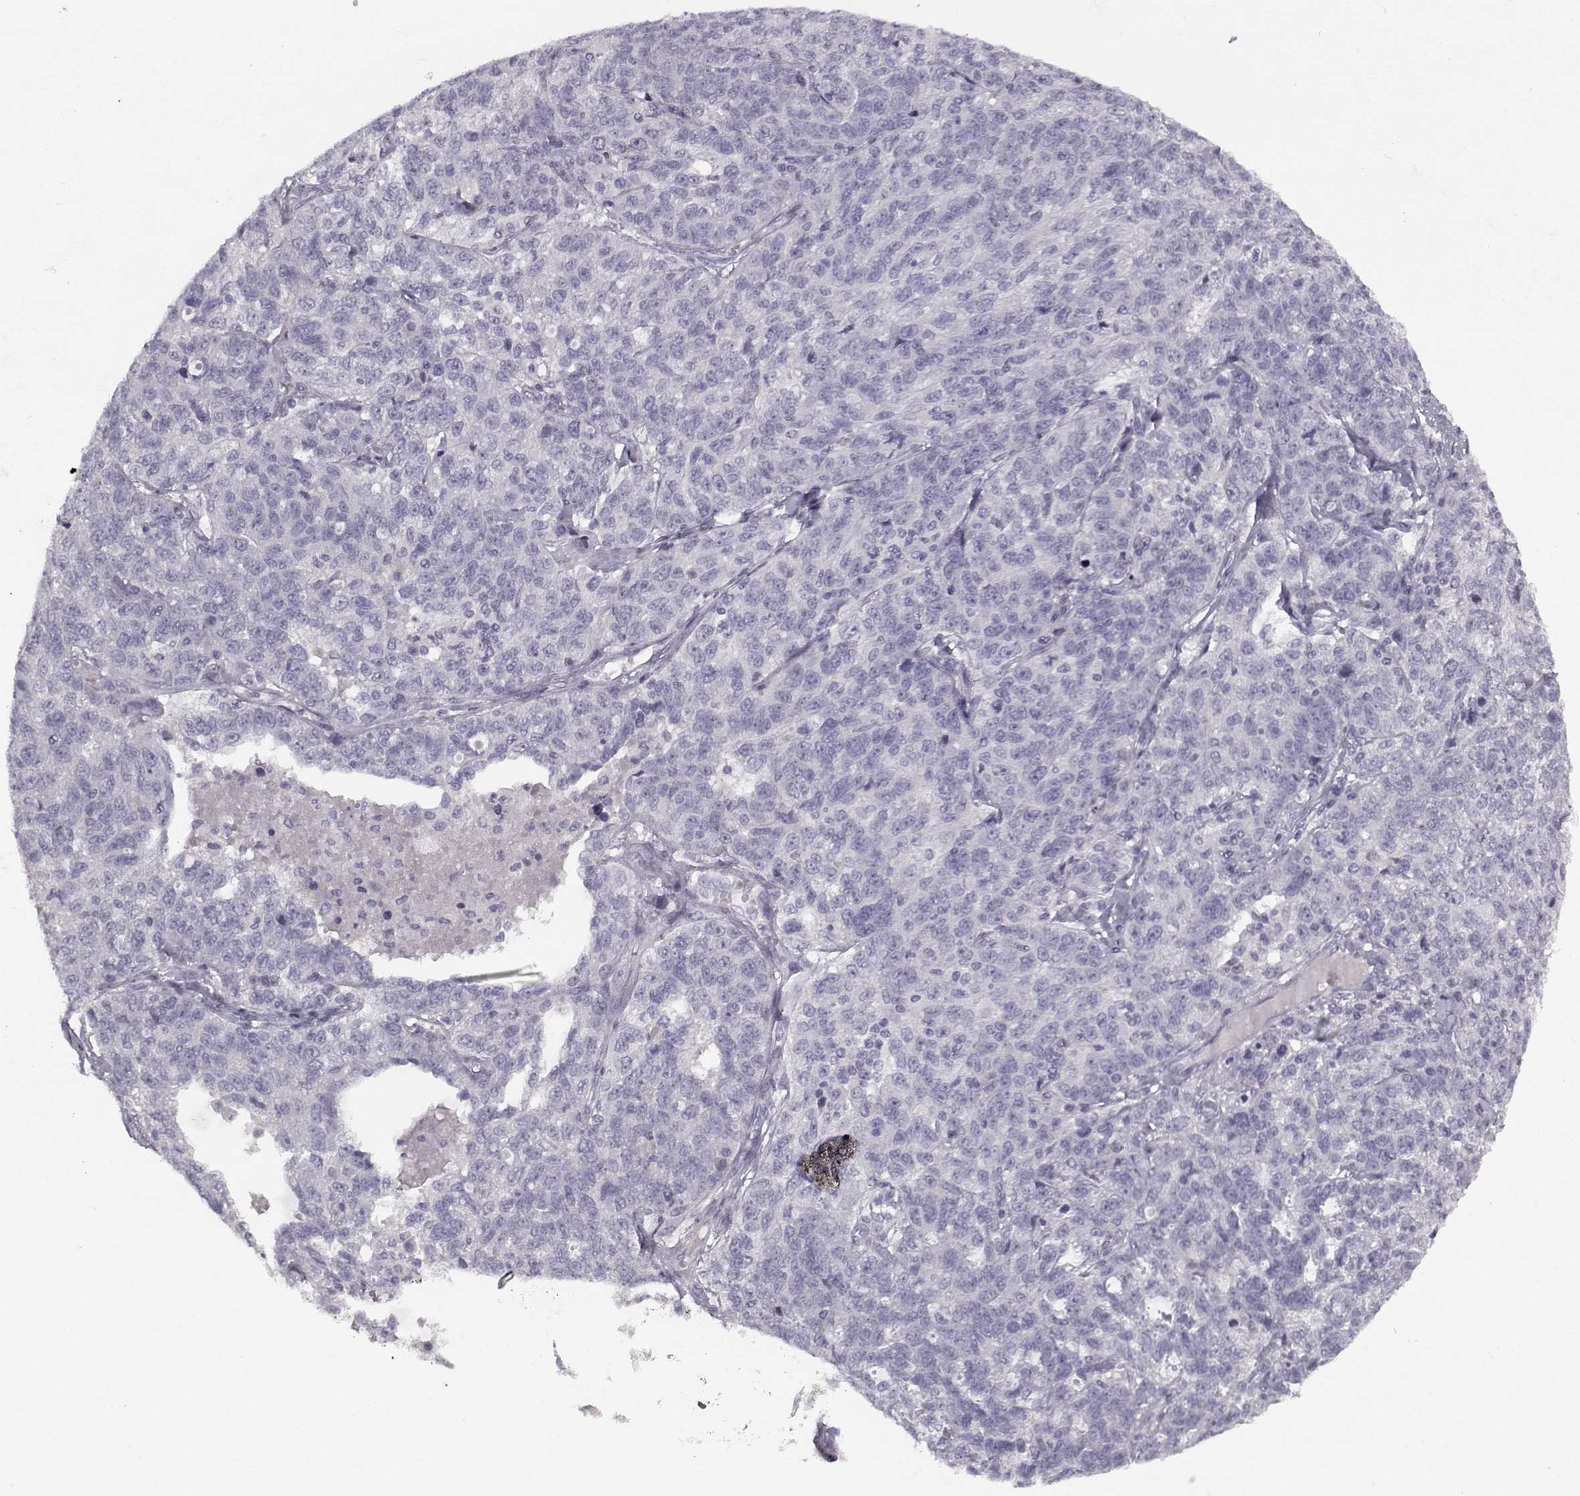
{"staining": {"intensity": "negative", "quantity": "none", "location": "none"}, "tissue": "ovarian cancer", "cell_type": "Tumor cells", "image_type": "cancer", "snomed": [{"axis": "morphology", "description": "Cystadenocarcinoma, serous, NOS"}, {"axis": "topography", "description": "Ovary"}], "caption": "DAB (3,3'-diaminobenzidine) immunohistochemical staining of serous cystadenocarcinoma (ovarian) shows no significant expression in tumor cells.", "gene": "SNCA", "patient": {"sex": "female", "age": 71}}